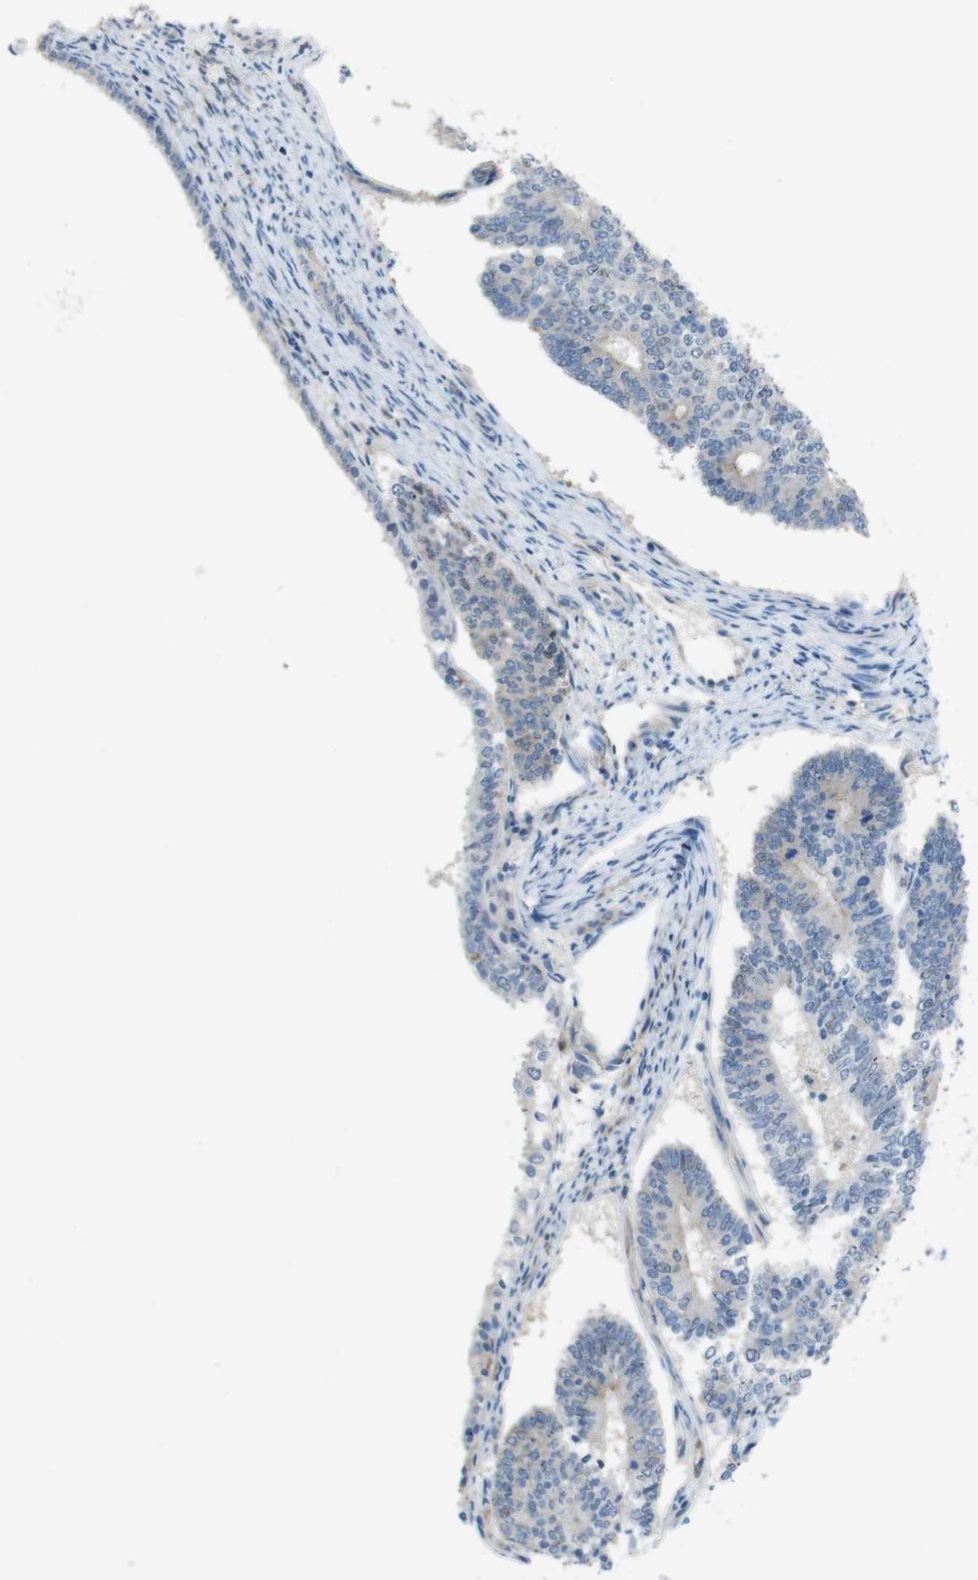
{"staining": {"intensity": "weak", "quantity": "<25%", "location": "cytoplasmic/membranous"}, "tissue": "endometrial cancer", "cell_type": "Tumor cells", "image_type": "cancer", "snomed": [{"axis": "morphology", "description": "Adenocarcinoma, NOS"}, {"axis": "topography", "description": "Endometrium"}], "caption": "The micrograph reveals no significant expression in tumor cells of endometrial cancer. (Immunohistochemistry, brightfield microscopy, high magnification).", "gene": "PCDH10", "patient": {"sex": "female", "age": 70}}